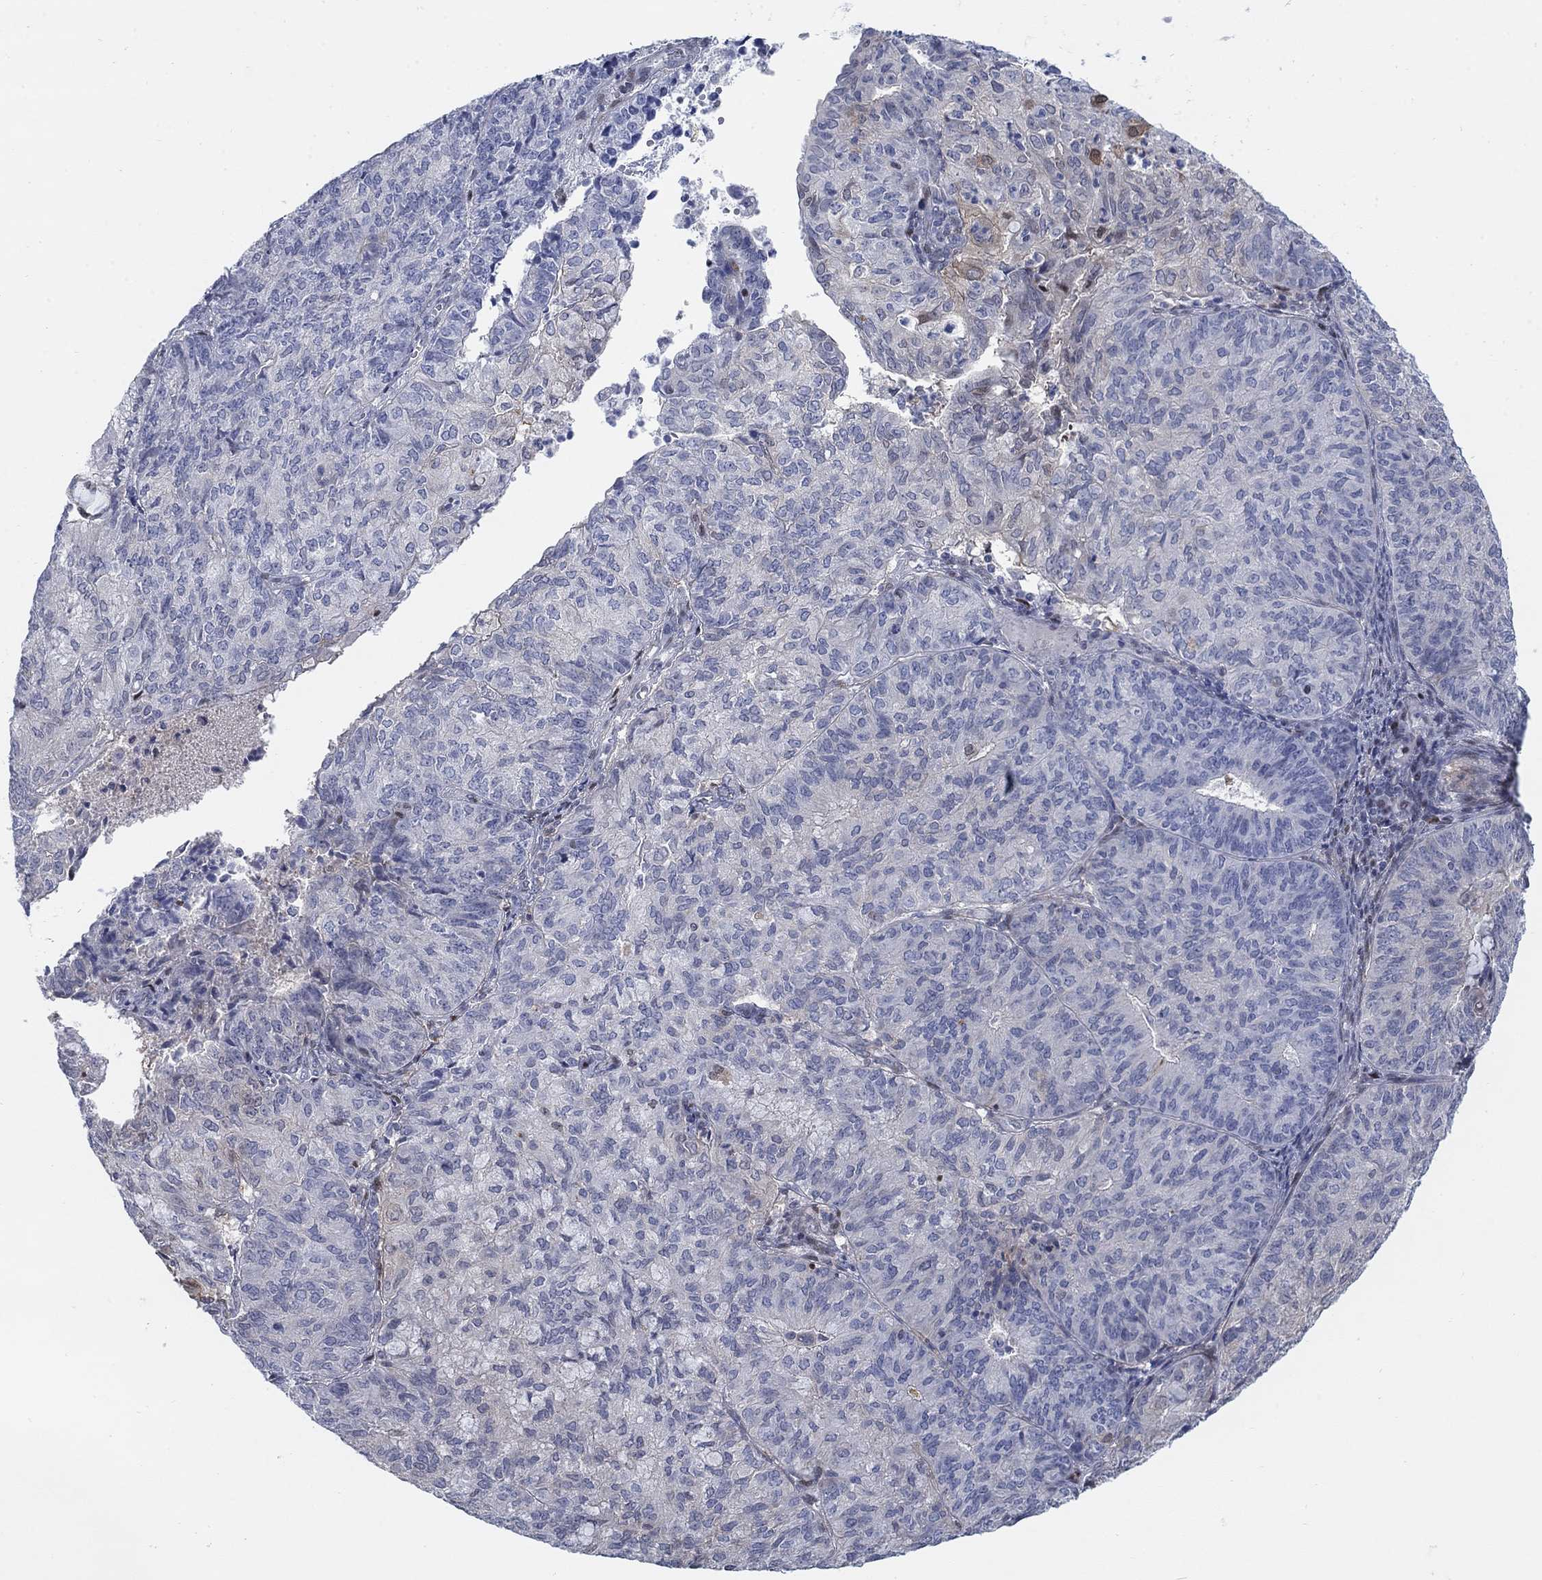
{"staining": {"intensity": "negative", "quantity": "none", "location": "none"}, "tissue": "endometrial cancer", "cell_type": "Tumor cells", "image_type": "cancer", "snomed": [{"axis": "morphology", "description": "Adenocarcinoma, NOS"}, {"axis": "topography", "description": "Endometrium"}], "caption": "This micrograph is of adenocarcinoma (endometrial) stained with immunohistochemistry to label a protein in brown with the nuclei are counter-stained blue. There is no staining in tumor cells.", "gene": "MYO3A", "patient": {"sex": "female", "age": 82}}